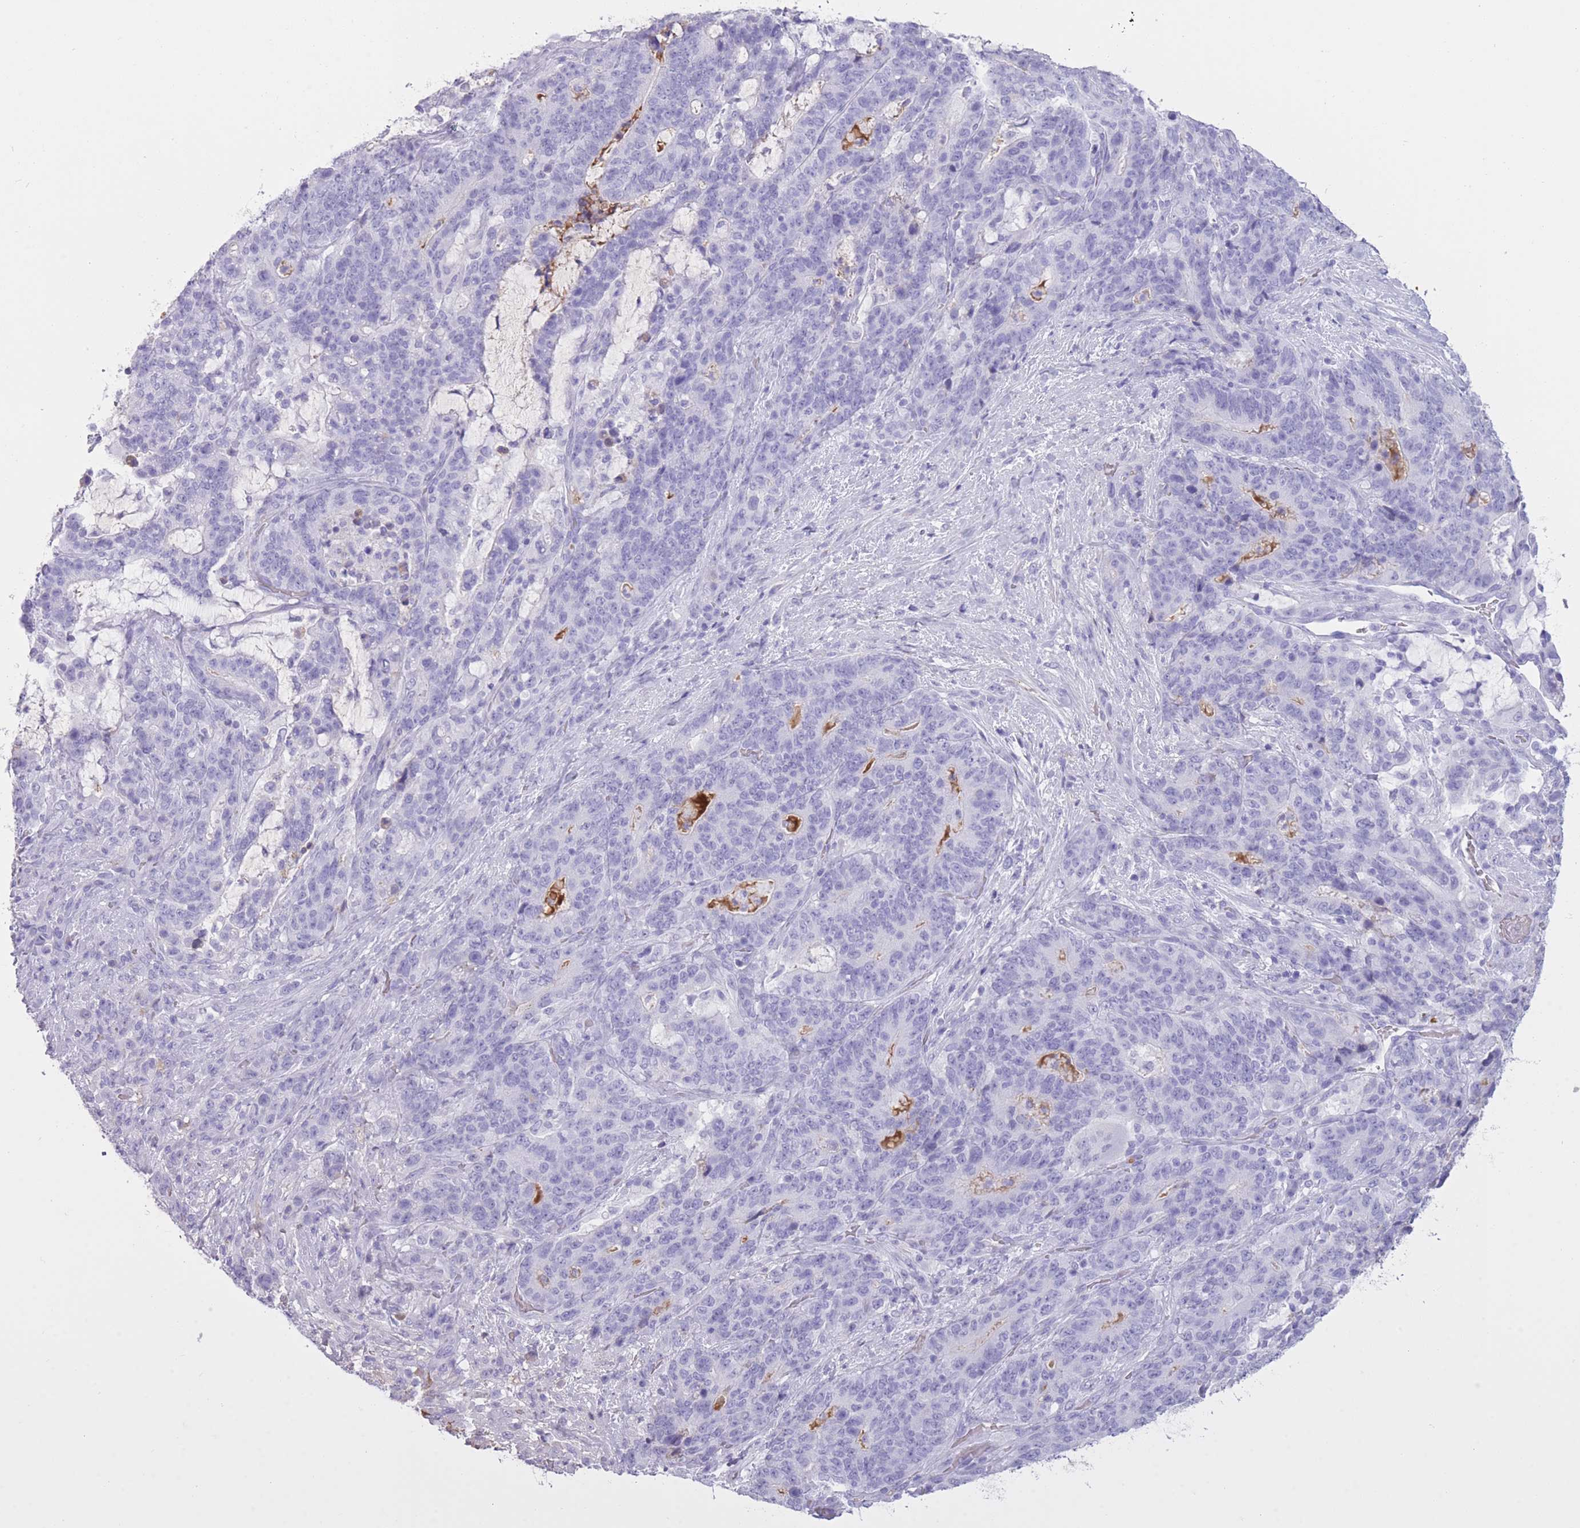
{"staining": {"intensity": "negative", "quantity": "none", "location": "none"}, "tissue": "stomach cancer", "cell_type": "Tumor cells", "image_type": "cancer", "snomed": [{"axis": "morphology", "description": "Normal tissue, NOS"}, {"axis": "morphology", "description": "Adenocarcinoma, NOS"}, {"axis": "topography", "description": "Stomach"}], "caption": "High power microscopy image of an immunohistochemistry (IHC) micrograph of stomach cancer (adenocarcinoma), revealing no significant staining in tumor cells.", "gene": "AP3S2", "patient": {"sex": "female", "age": 64}}